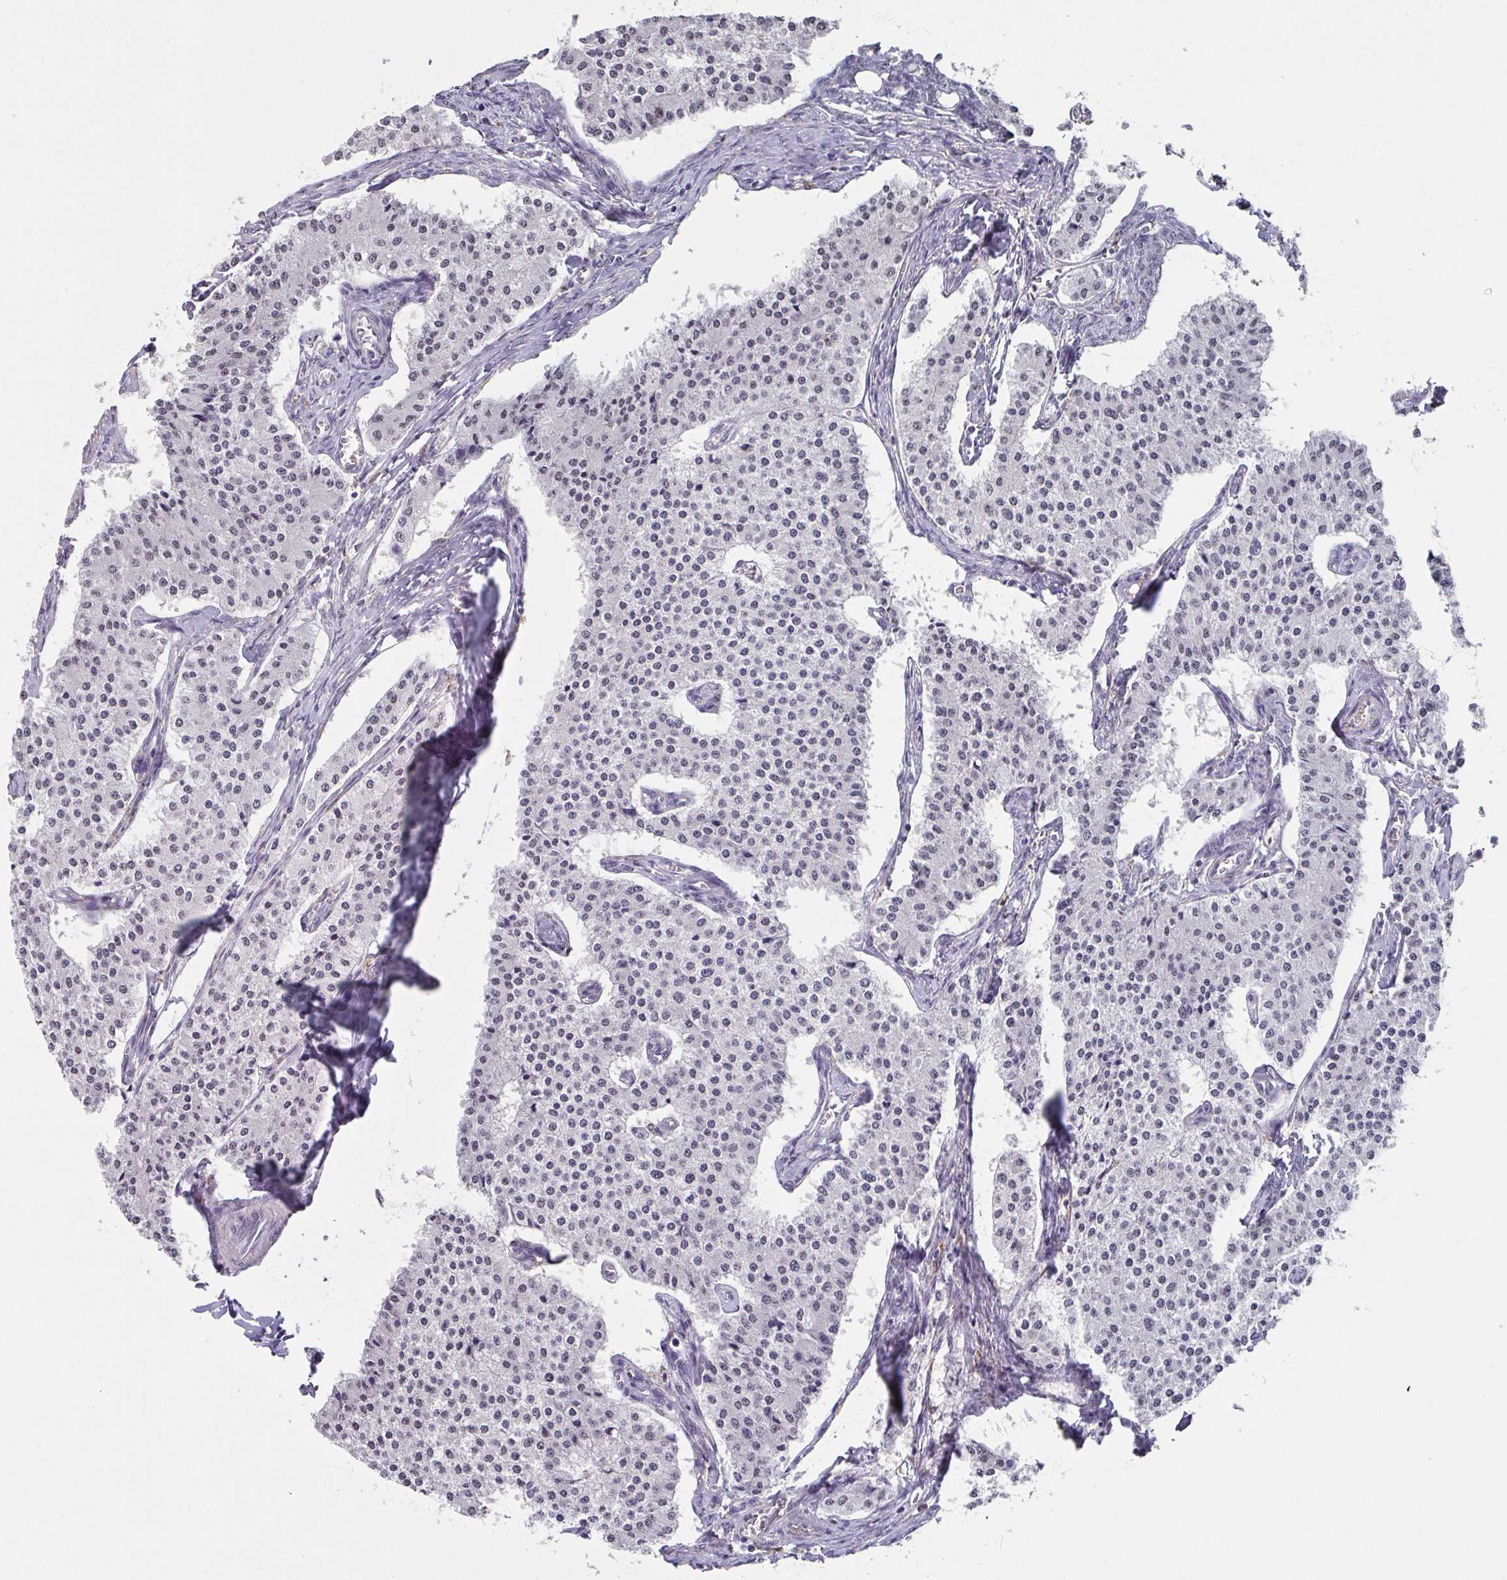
{"staining": {"intensity": "weak", "quantity": "25%-75%", "location": "nuclear"}, "tissue": "carcinoid", "cell_type": "Tumor cells", "image_type": "cancer", "snomed": [{"axis": "morphology", "description": "Carcinoid, malignant, NOS"}, {"axis": "topography", "description": "Colon"}], "caption": "About 25%-75% of tumor cells in human carcinoid demonstrate weak nuclear protein positivity as visualized by brown immunohistochemical staining.", "gene": "C1QB", "patient": {"sex": "female", "age": 52}}